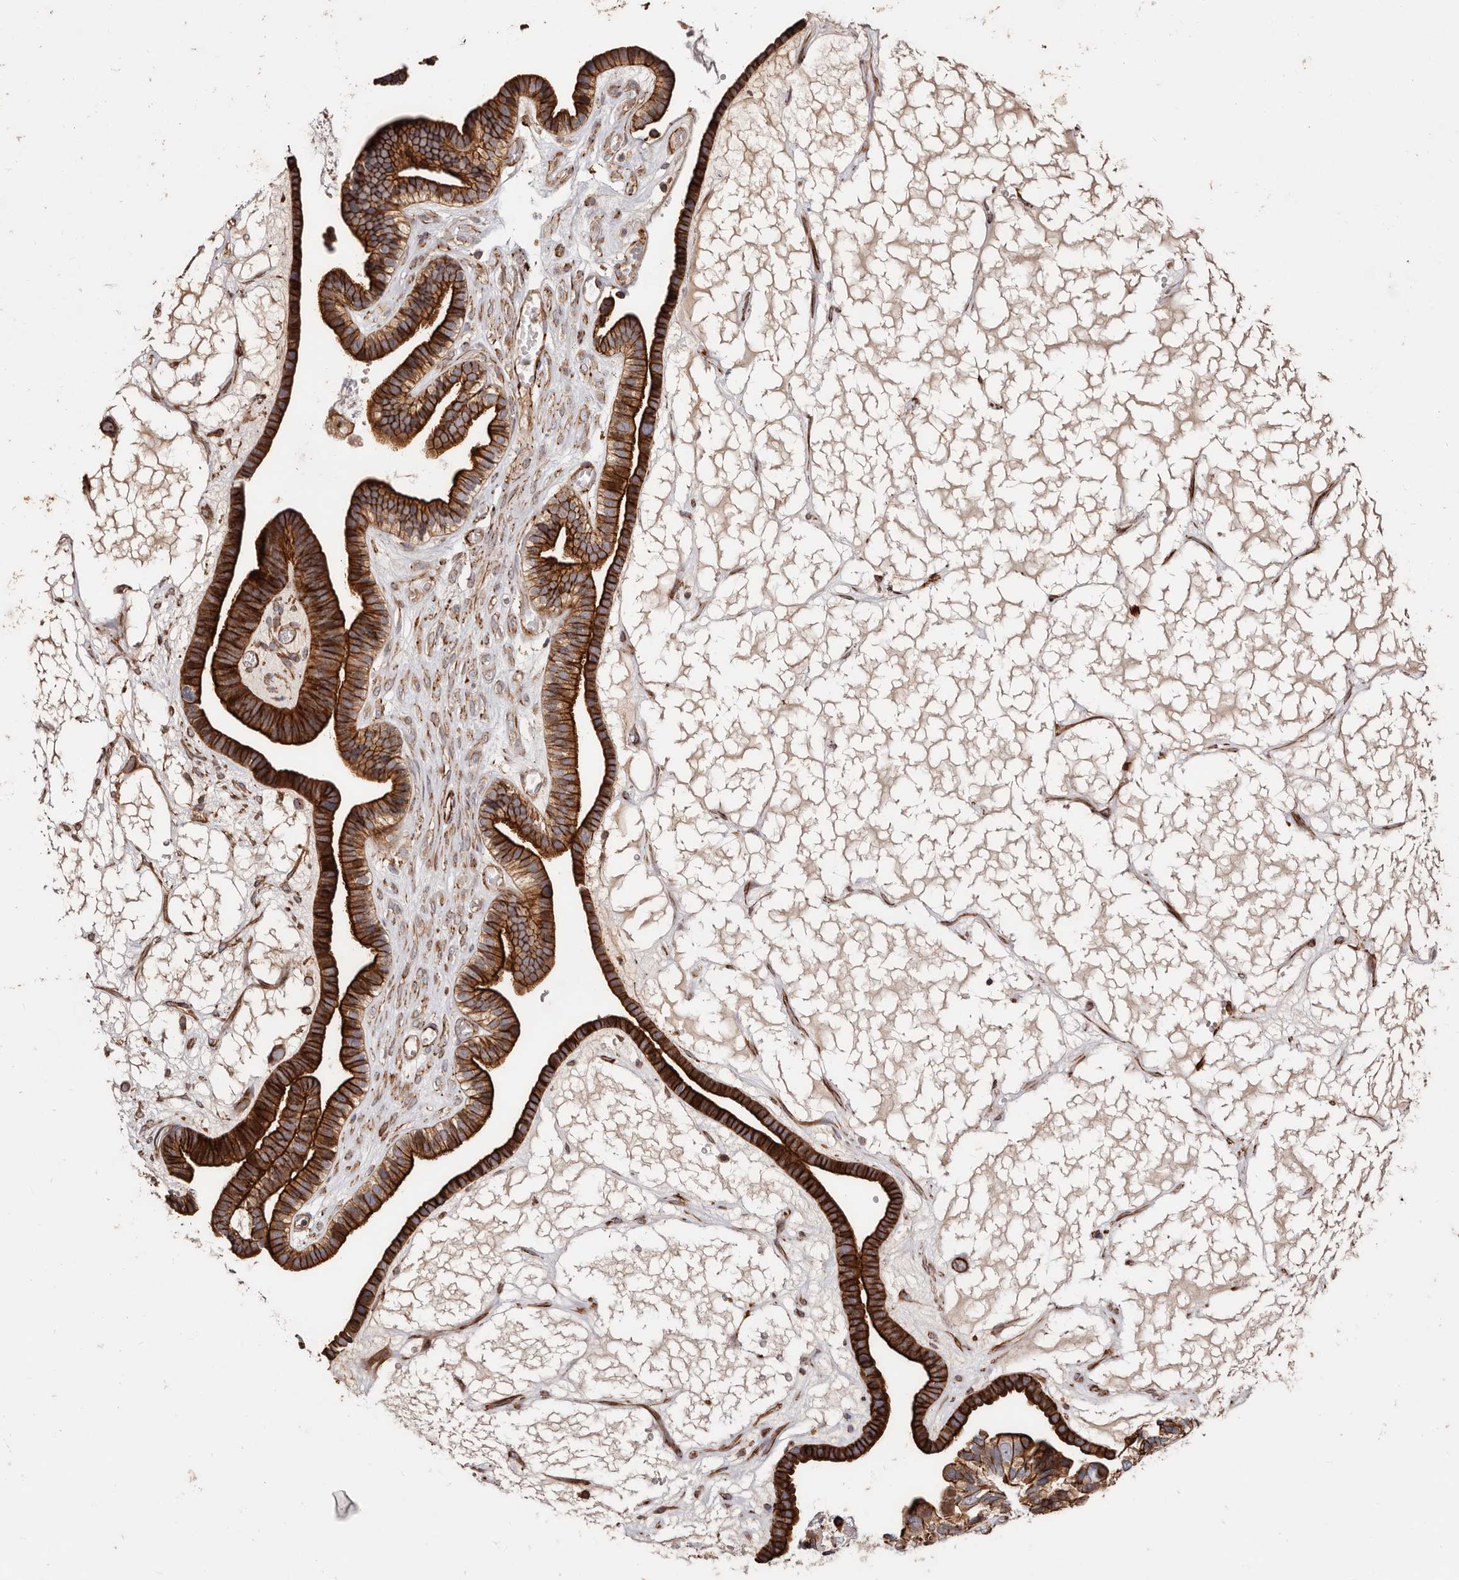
{"staining": {"intensity": "strong", "quantity": ">75%", "location": "cytoplasmic/membranous"}, "tissue": "ovarian cancer", "cell_type": "Tumor cells", "image_type": "cancer", "snomed": [{"axis": "morphology", "description": "Cystadenocarcinoma, serous, NOS"}, {"axis": "topography", "description": "Ovary"}], "caption": "Immunohistochemistry (IHC) (DAB) staining of human ovarian serous cystadenocarcinoma shows strong cytoplasmic/membranous protein staining in approximately >75% of tumor cells.", "gene": "PTPN22", "patient": {"sex": "female", "age": 56}}